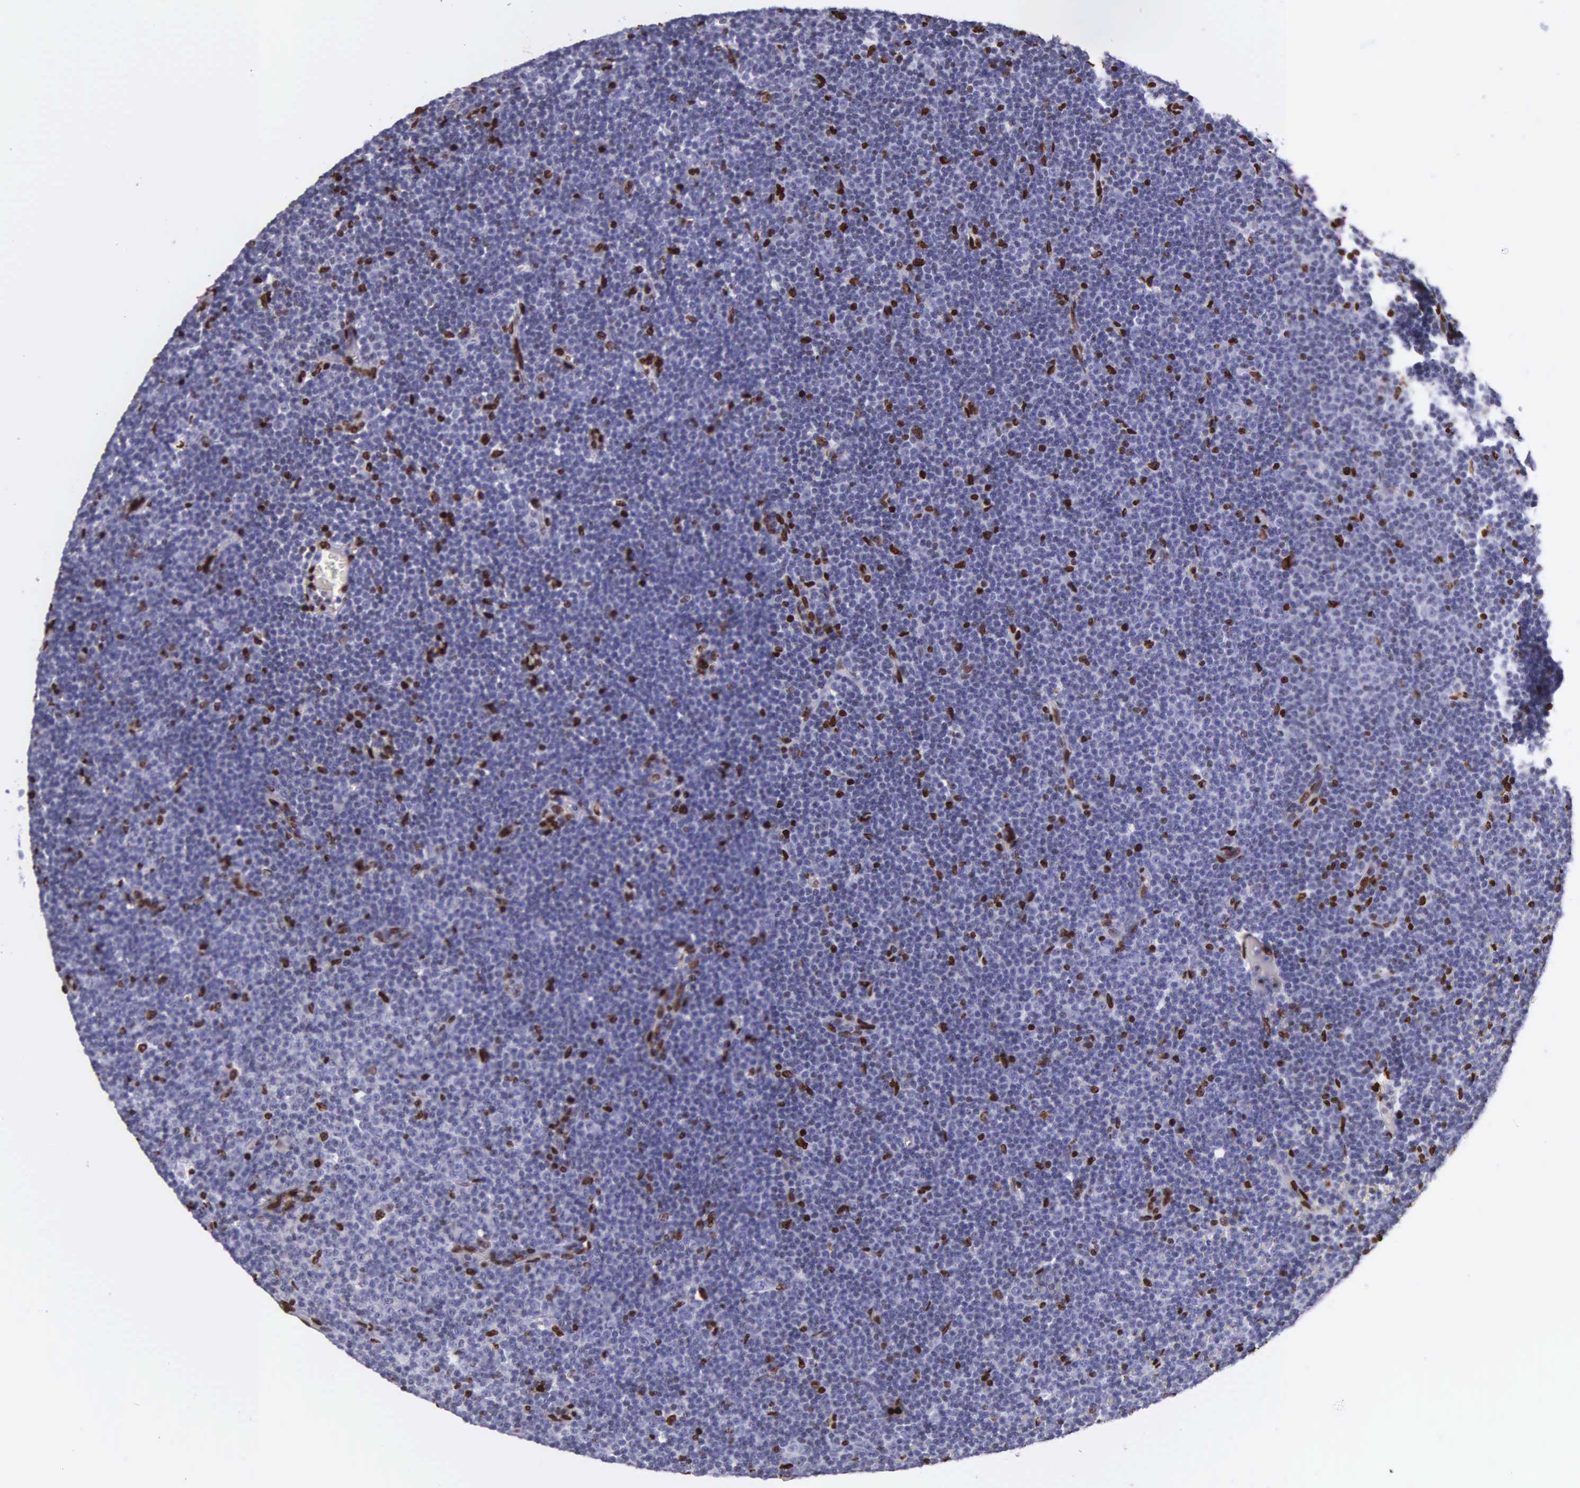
{"staining": {"intensity": "strong", "quantity": "<25%", "location": "nuclear"}, "tissue": "lymphoma", "cell_type": "Tumor cells", "image_type": "cancer", "snomed": [{"axis": "morphology", "description": "Malignant lymphoma, non-Hodgkin's type, Low grade"}, {"axis": "topography", "description": "Lymph node"}], "caption": "Immunohistochemical staining of human low-grade malignant lymphoma, non-Hodgkin's type demonstrates strong nuclear protein staining in about <25% of tumor cells. (DAB (3,3'-diaminobenzidine) IHC, brown staining for protein, blue staining for nuclei).", "gene": "H1-0", "patient": {"sex": "male", "age": 57}}